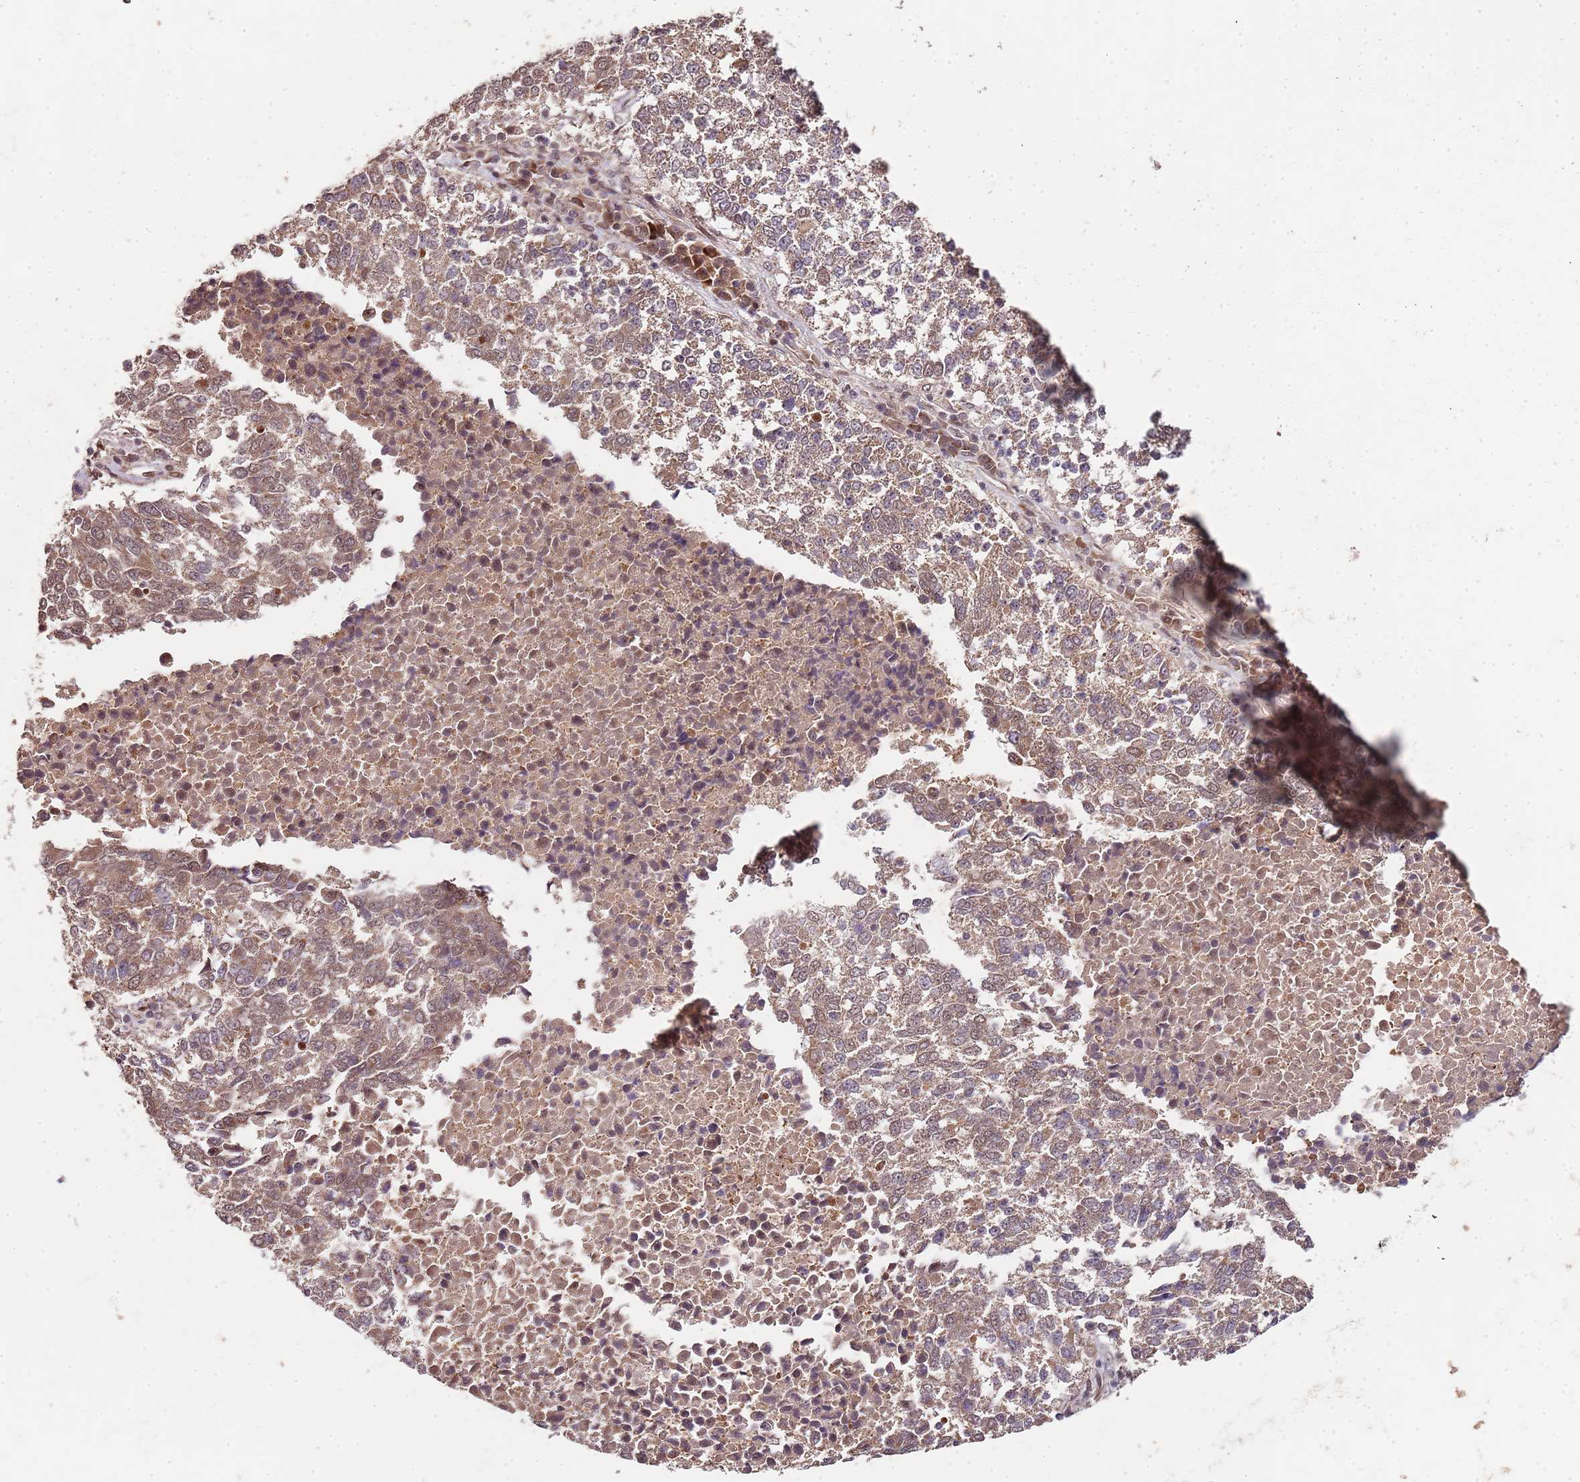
{"staining": {"intensity": "weak", "quantity": ">75%", "location": "cytoplasmic/membranous"}, "tissue": "lung cancer", "cell_type": "Tumor cells", "image_type": "cancer", "snomed": [{"axis": "morphology", "description": "Squamous cell carcinoma, NOS"}, {"axis": "topography", "description": "Lung"}], "caption": "This is an image of immunohistochemistry (IHC) staining of lung cancer, which shows weak positivity in the cytoplasmic/membranous of tumor cells.", "gene": "EDC3", "patient": {"sex": "male", "age": 73}}